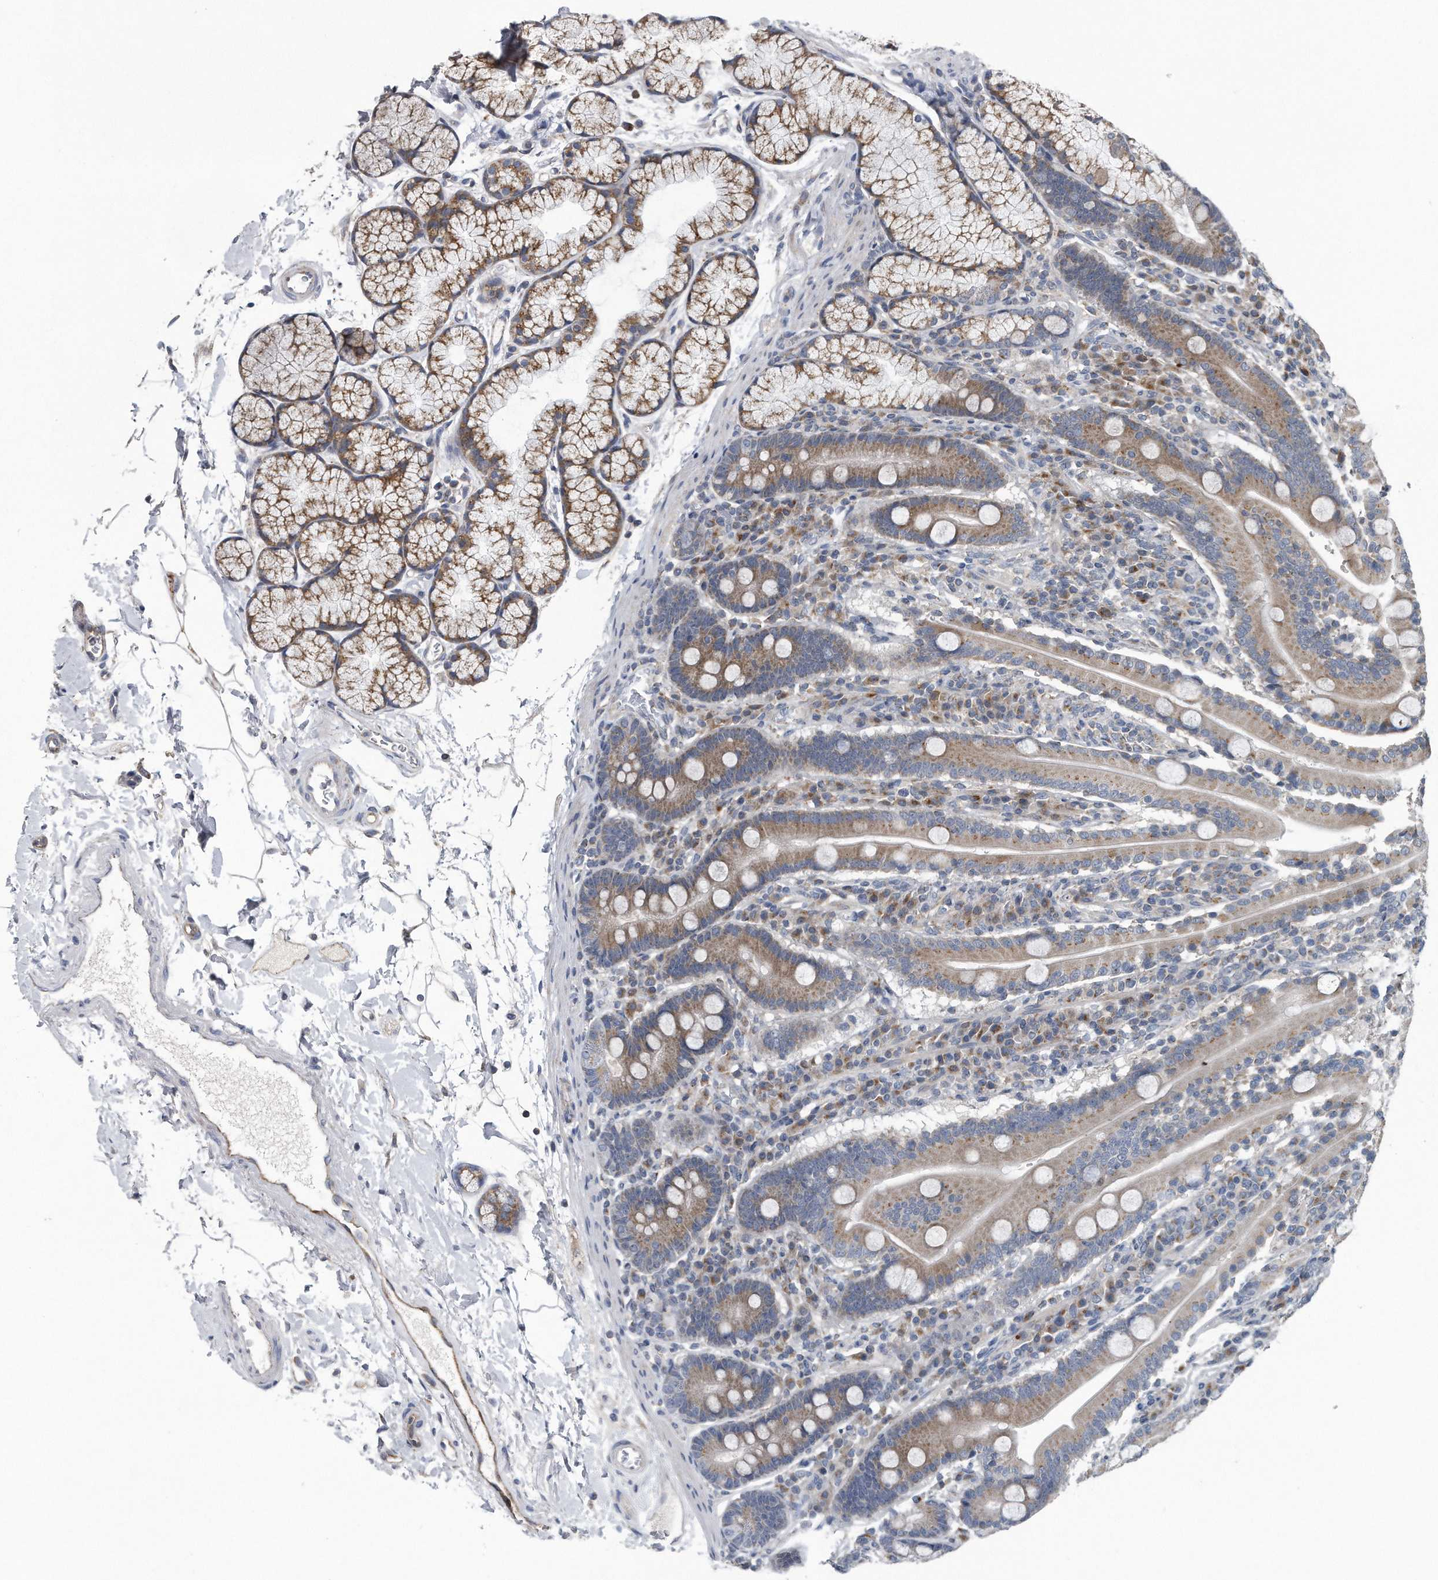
{"staining": {"intensity": "weak", "quantity": "25%-75%", "location": "cytoplasmic/membranous"}, "tissue": "duodenum", "cell_type": "Glandular cells", "image_type": "normal", "snomed": [{"axis": "morphology", "description": "Normal tissue, NOS"}, {"axis": "topography", "description": "Duodenum"}], "caption": "Immunohistochemical staining of normal duodenum displays low levels of weak cytoplasmic/membranous staining in about 25%-75% of glandular cells. The staining is performed using DAB brown chromogen to label protein expression. The nuclei are counter-stained blue using hematoxylin.", "gene": "LYRM4", "patient": {"sex": "male", "age": 35}}